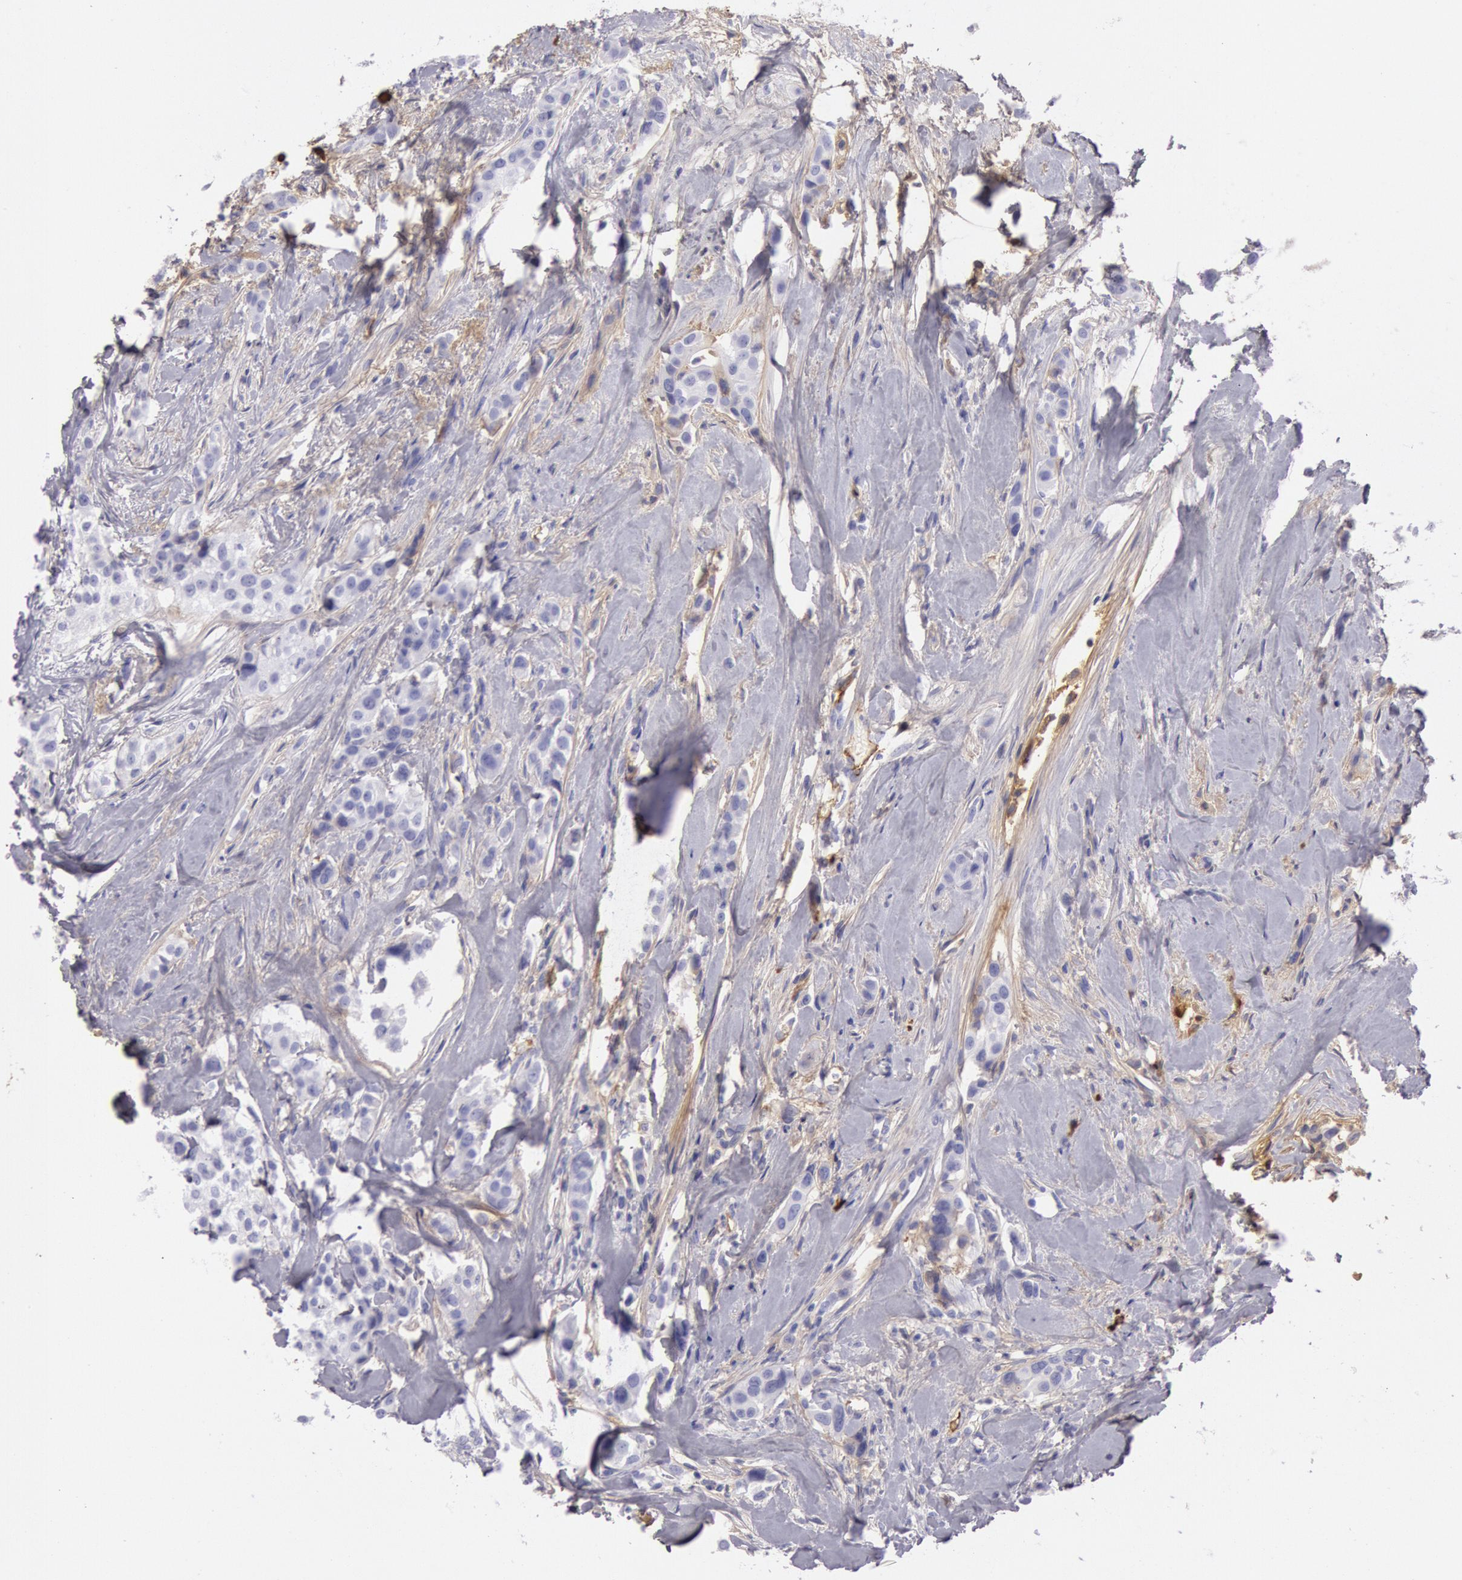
{"staining": {"intensity": "weak", "quantity": "<25%", "location": "cytoplasmic/membranous"}, "tissue": "breast cancer", "cell_type": "Tumor cells", "image_type": "cancer", "snomed": [{"axis": "morphology", "description": "Duct carcinoma"}, {"axis": "topography", "description": "Breast"}], "caption": "Protein analysis of breast infiltrating ductal carcinoma reveals no significant expression in tumor cells.", "gene": "IGHG1", "patient": {"sex": "female", "age": 45}}